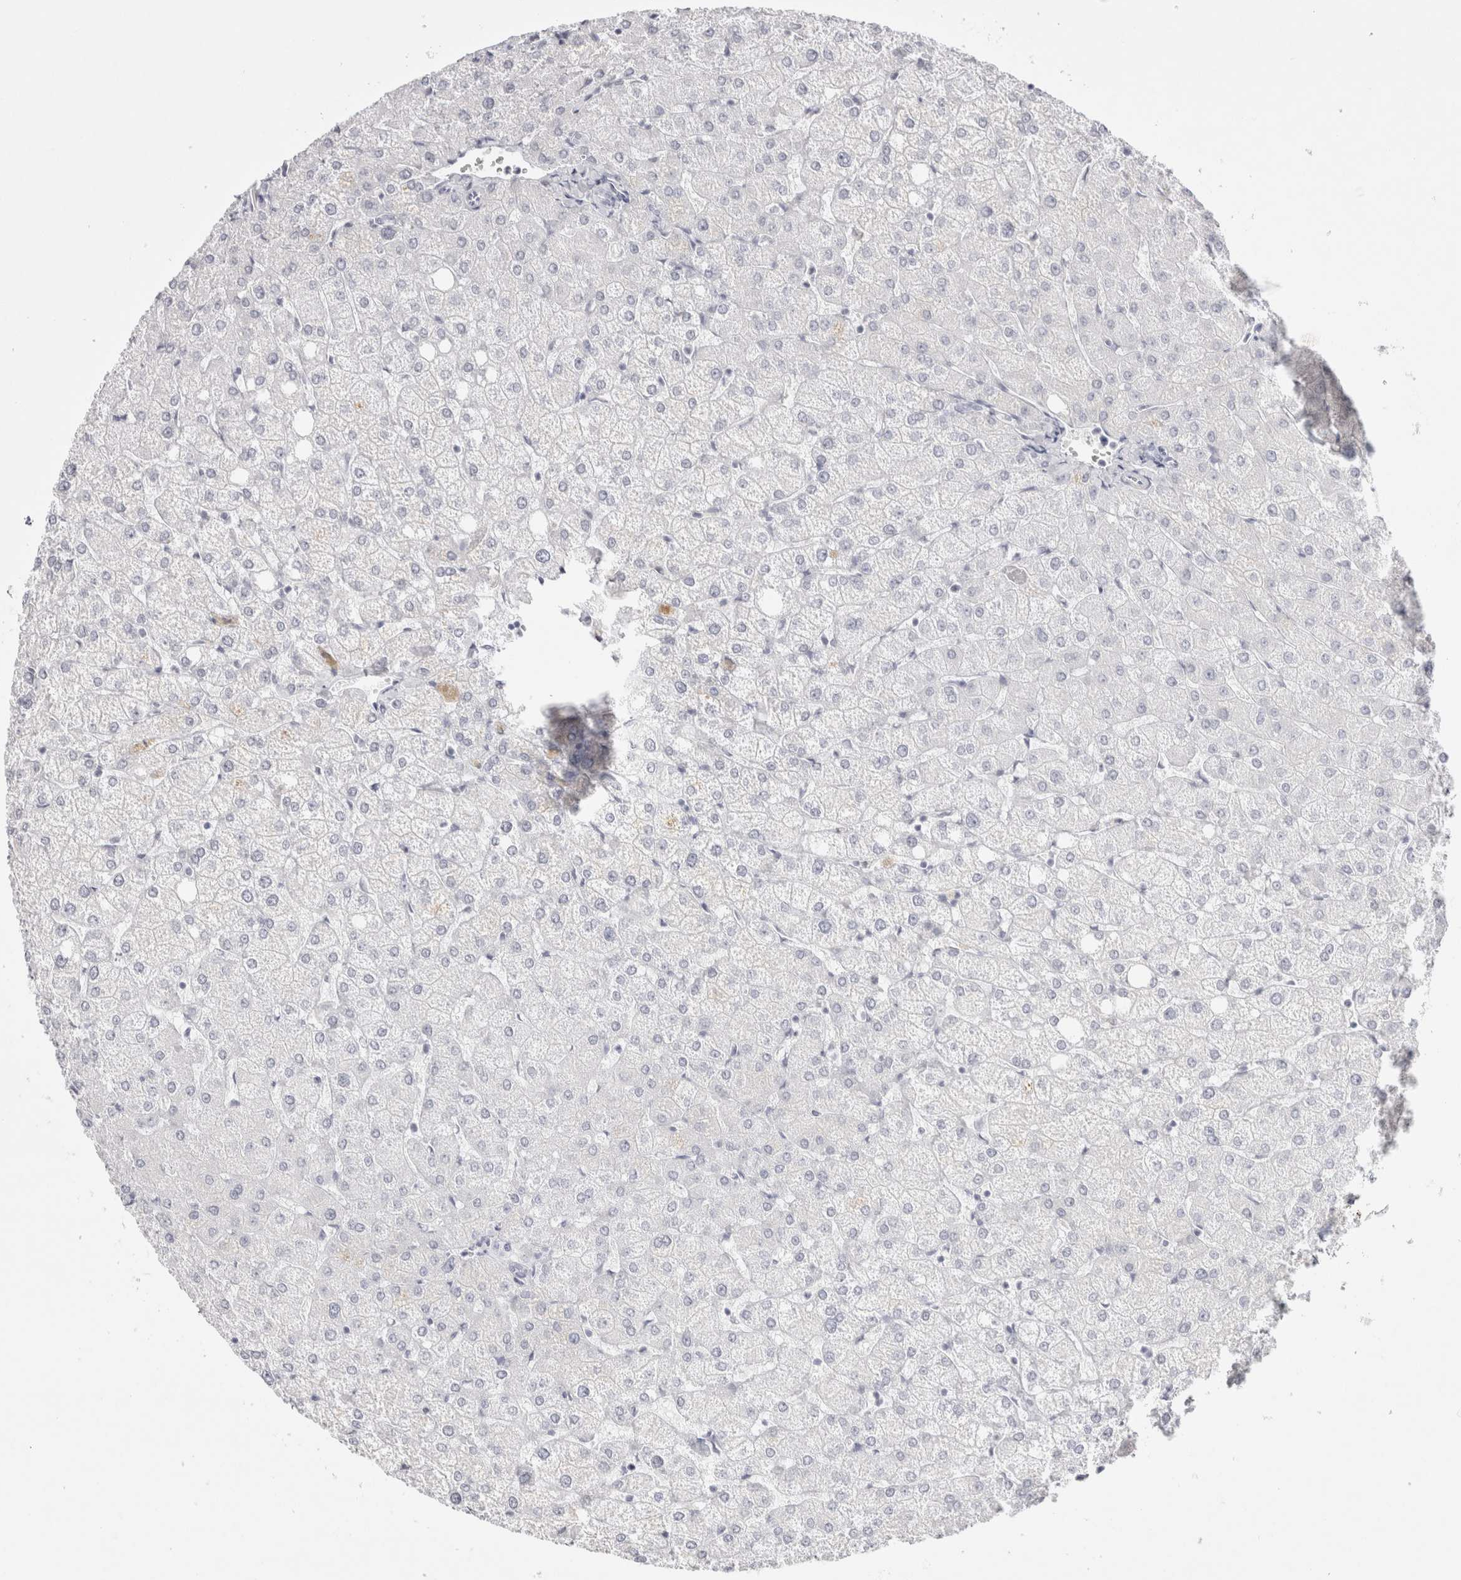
{"staining": {"intensity": "negative", "quantity": "none", "location": "none"}, "tissue": "liver", "cell_type": "Cholangiocytes", "image_type": "normal", "snomed": [{"axis": "morphology", "description": "Normal tissue, NOS"}, {"axis": "topography", "description": "Liver"}], "caption": "An image of human liver is negative for staining in cholangiocytes.", "gene": "GARIN1A", "patient": {"sex": "female", "age": 54}}